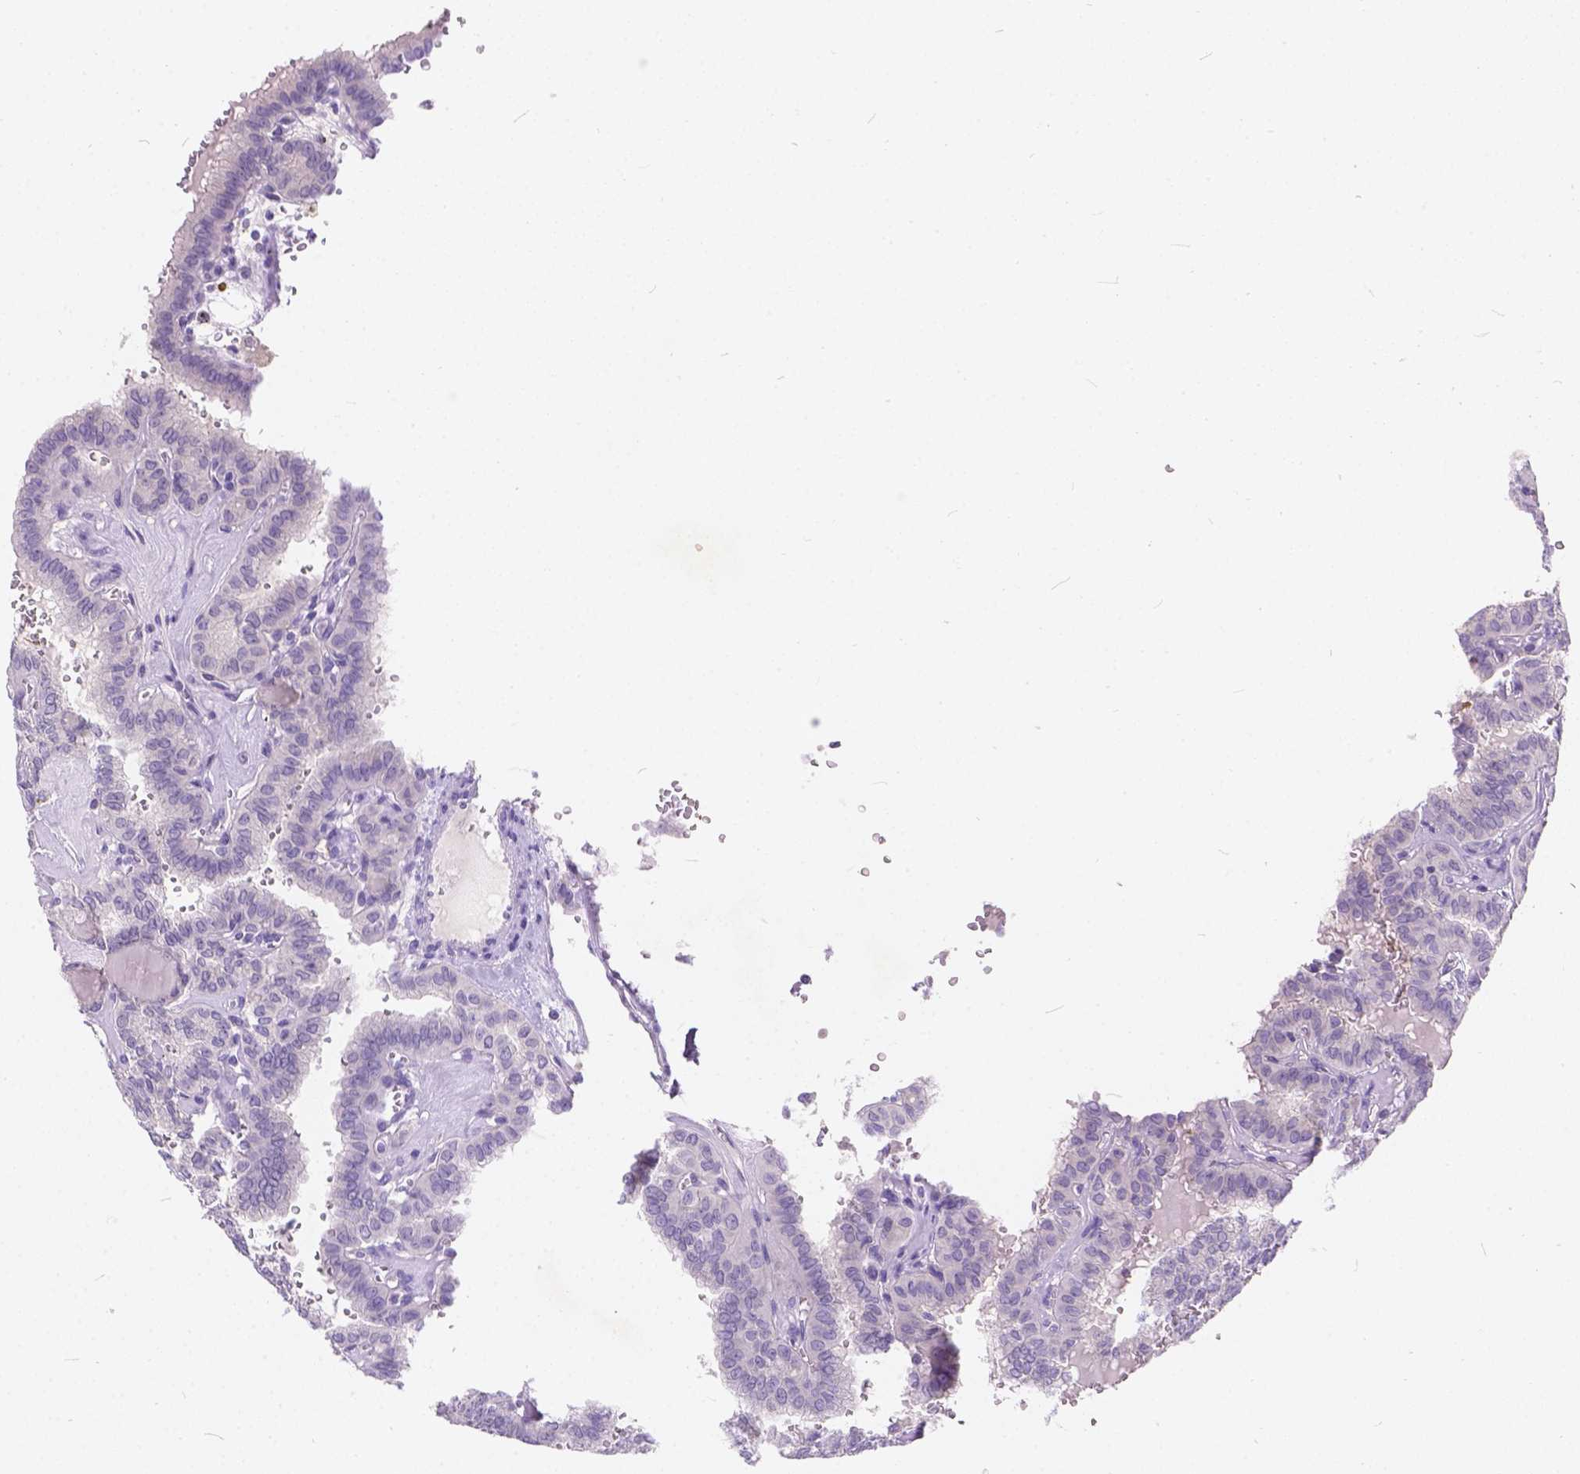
{"staining": {"intensity": "negative", "quantity": "none", "location": "none"}, "tissue": "thyroid cancer", "cell_type": "Tumor cells", "image_type": "cancer", "snomed": [{"axis": "morphology", "description": "Papillary adenocarcinoma, NOS"}, {"axis": "topography", "description": "Thyroid gland"}], "caption": "High power microscopy image of an immunohistochemistry (IHC) photomicrograph of papillary adenocarcinoma (thyroid), revealing no significant positivity in tumor cells. (DAB (3,3'-diaminobenzidine) immunohistochemistry (IHC), high magnification).", "gene": "PEX11G", "patient": {"sex": "female", "age": 41}}